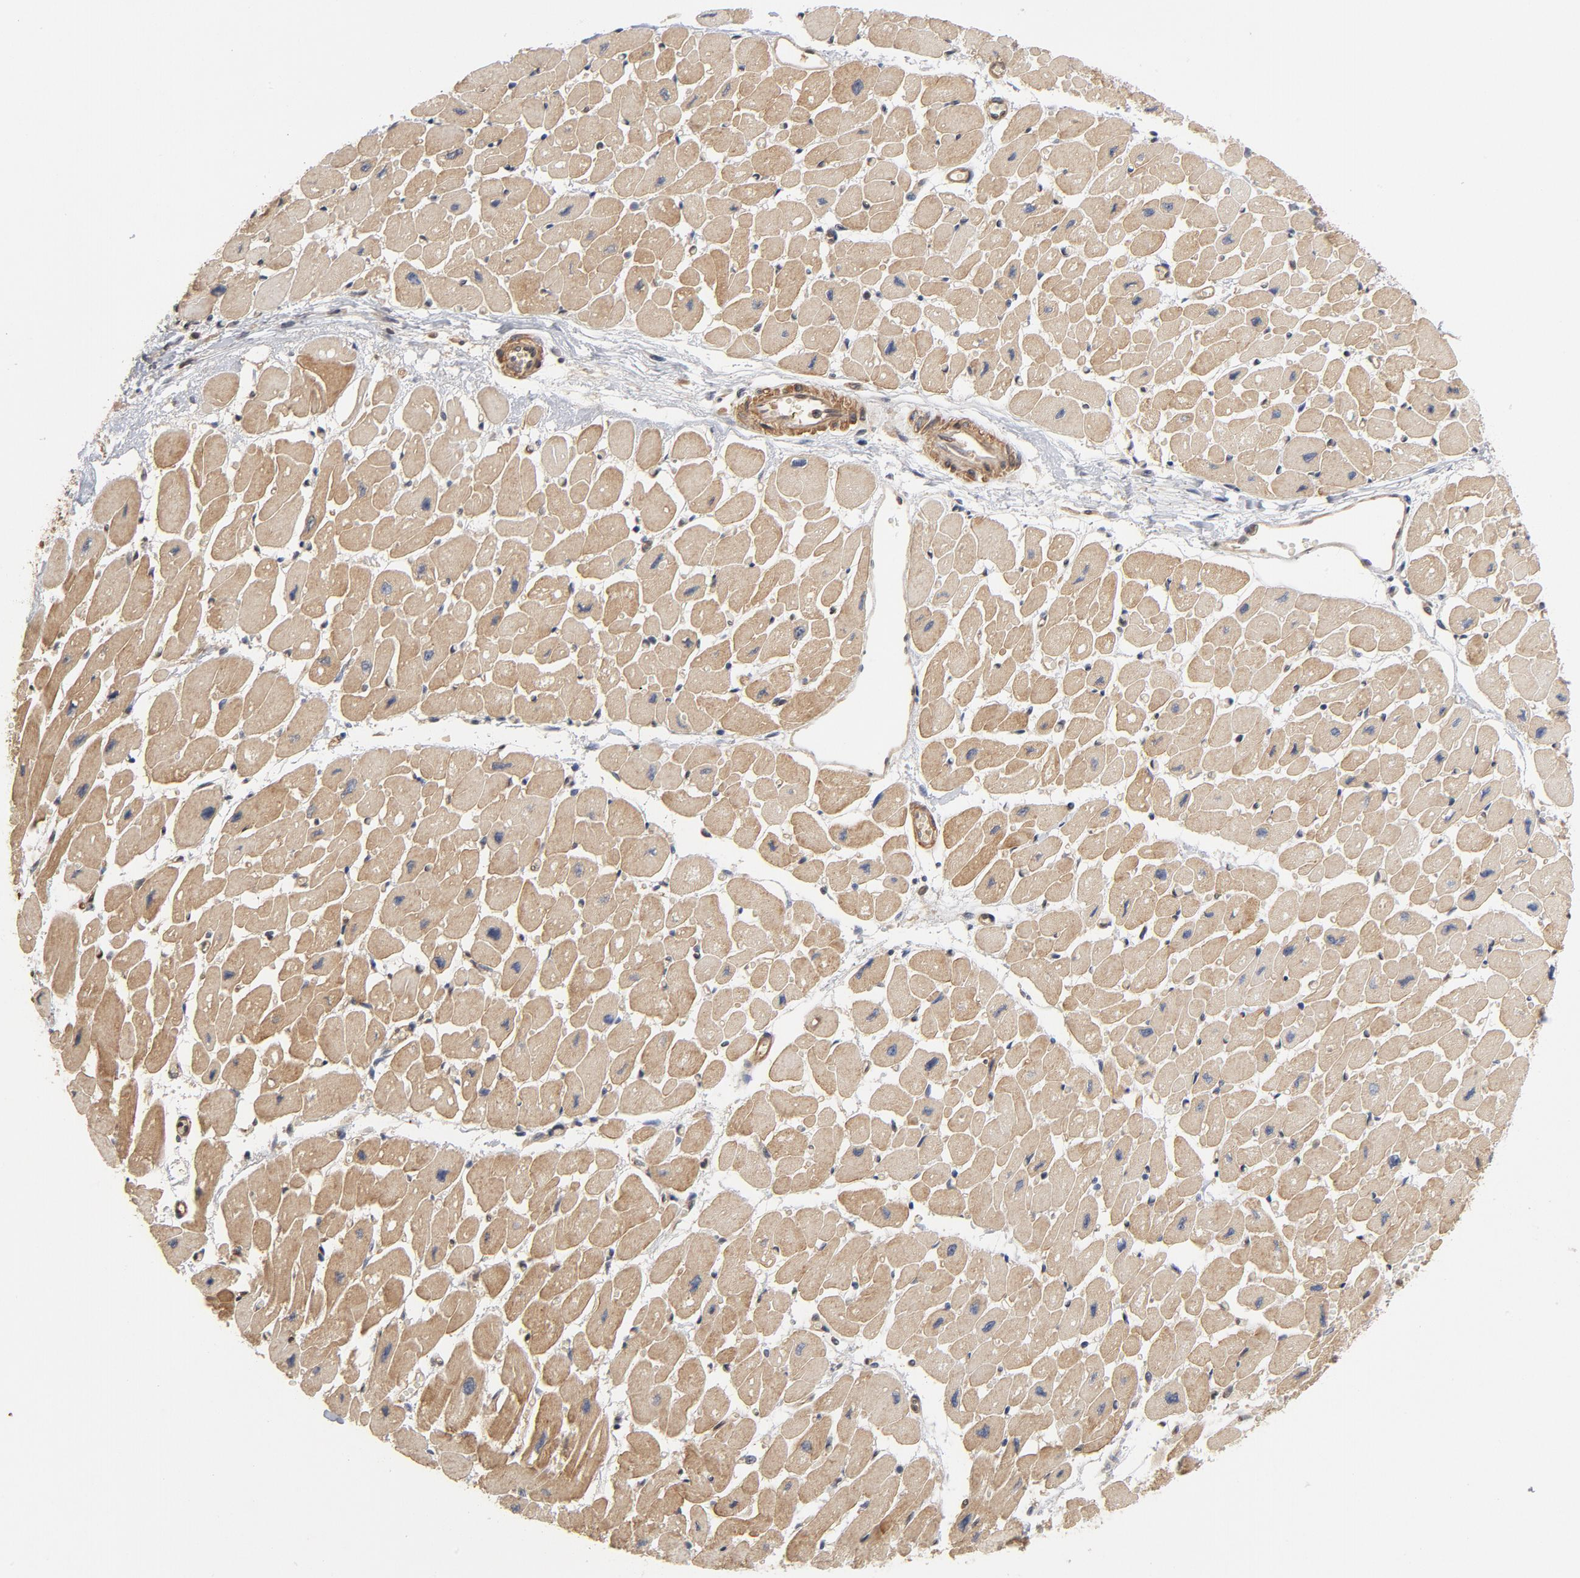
{"staining": {"intensity": "moderate", "quantity": ">75%", "location": "cytoplasmic/membranous"}, "tissue": "heart muscle", "cell_type": "Cardiomyocytes", "image_type": "normal", "snomed": [{"axis": "morphology", "description": "Normal tissue, NOS"}, {"axis": "topography", "description": "Heart"}], "caption": "IHC histopathology image of unremarkable heart muscle: heart muscle stained using immunohistochemistry (IHC) exhibits medium levels of moderate protein expression localized specifically in the cytoplasmic/membranous of cardiomyocytes, appearing as a cytoplasmic/membranous brown color.", "gene": "CDC37", "patient": {"sex": "female", "age": 54}}